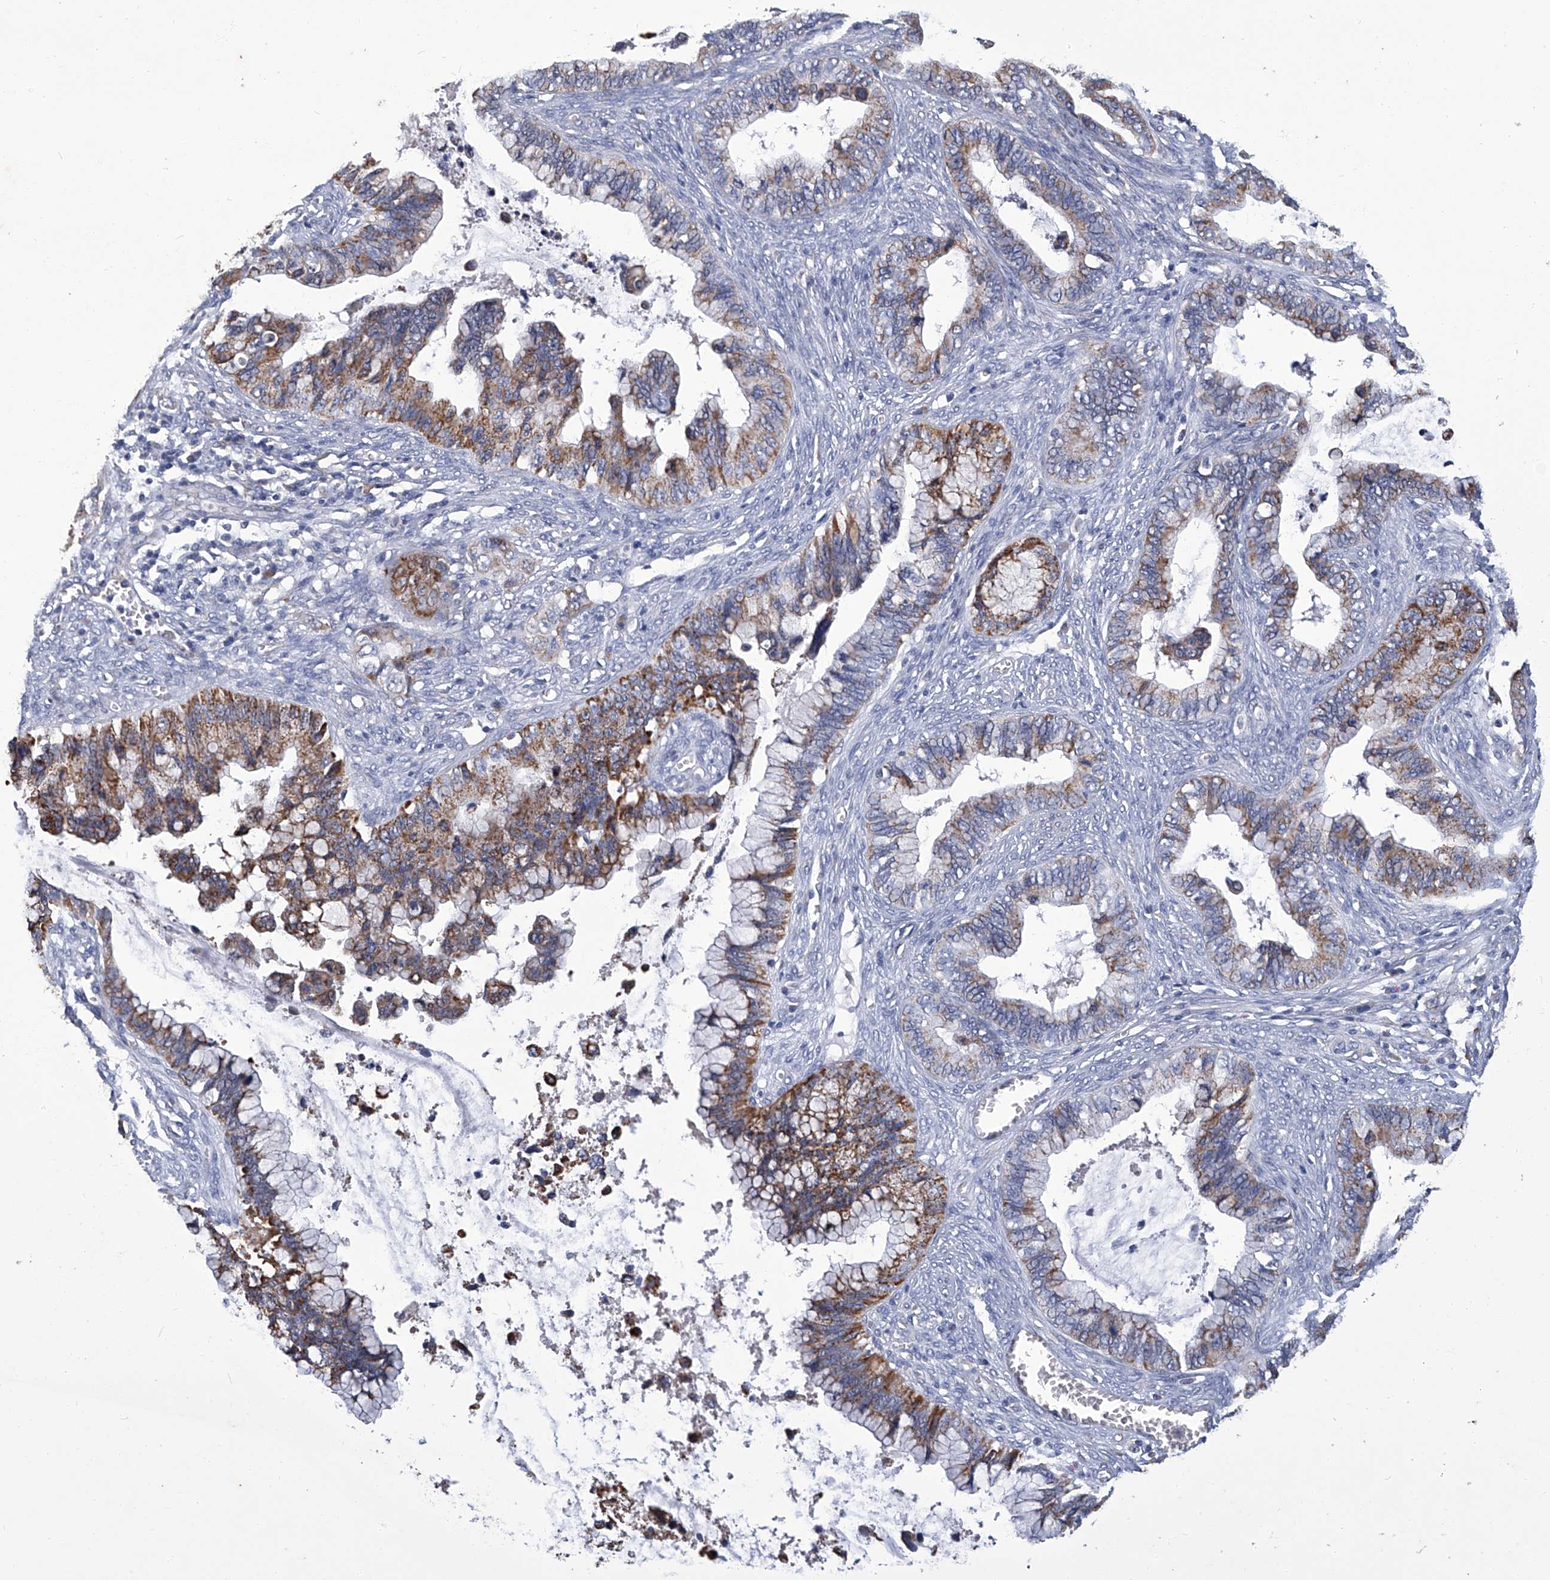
{"staining": {"intensity": "moderate", "quantity": "25%-75%", "location": "cytoplasmic/membranous"}, "tissue": "cervical cancer", "cell_type": "Tumor cells", "image_type": "cancer", "snomed": [{"axis": "morphology", "description": "Adenocarcinoma, NOS"}, {"axis": "topography", "description": "Cervix"}], "caption": "Immunohistochemistry (IHC) photomicrograph of neoplastic tissue: adenocarcinoma (cervical) stained using immunohistochemistry (IHC) displays medium levels of moderate protein expression localized specifically in the cytoplasmic/membranous of tumor cells, appearing as a cytoplasmic/membranous brown color.", "gene": "OAT", "patient": {"sex": "female", "age": 44}}